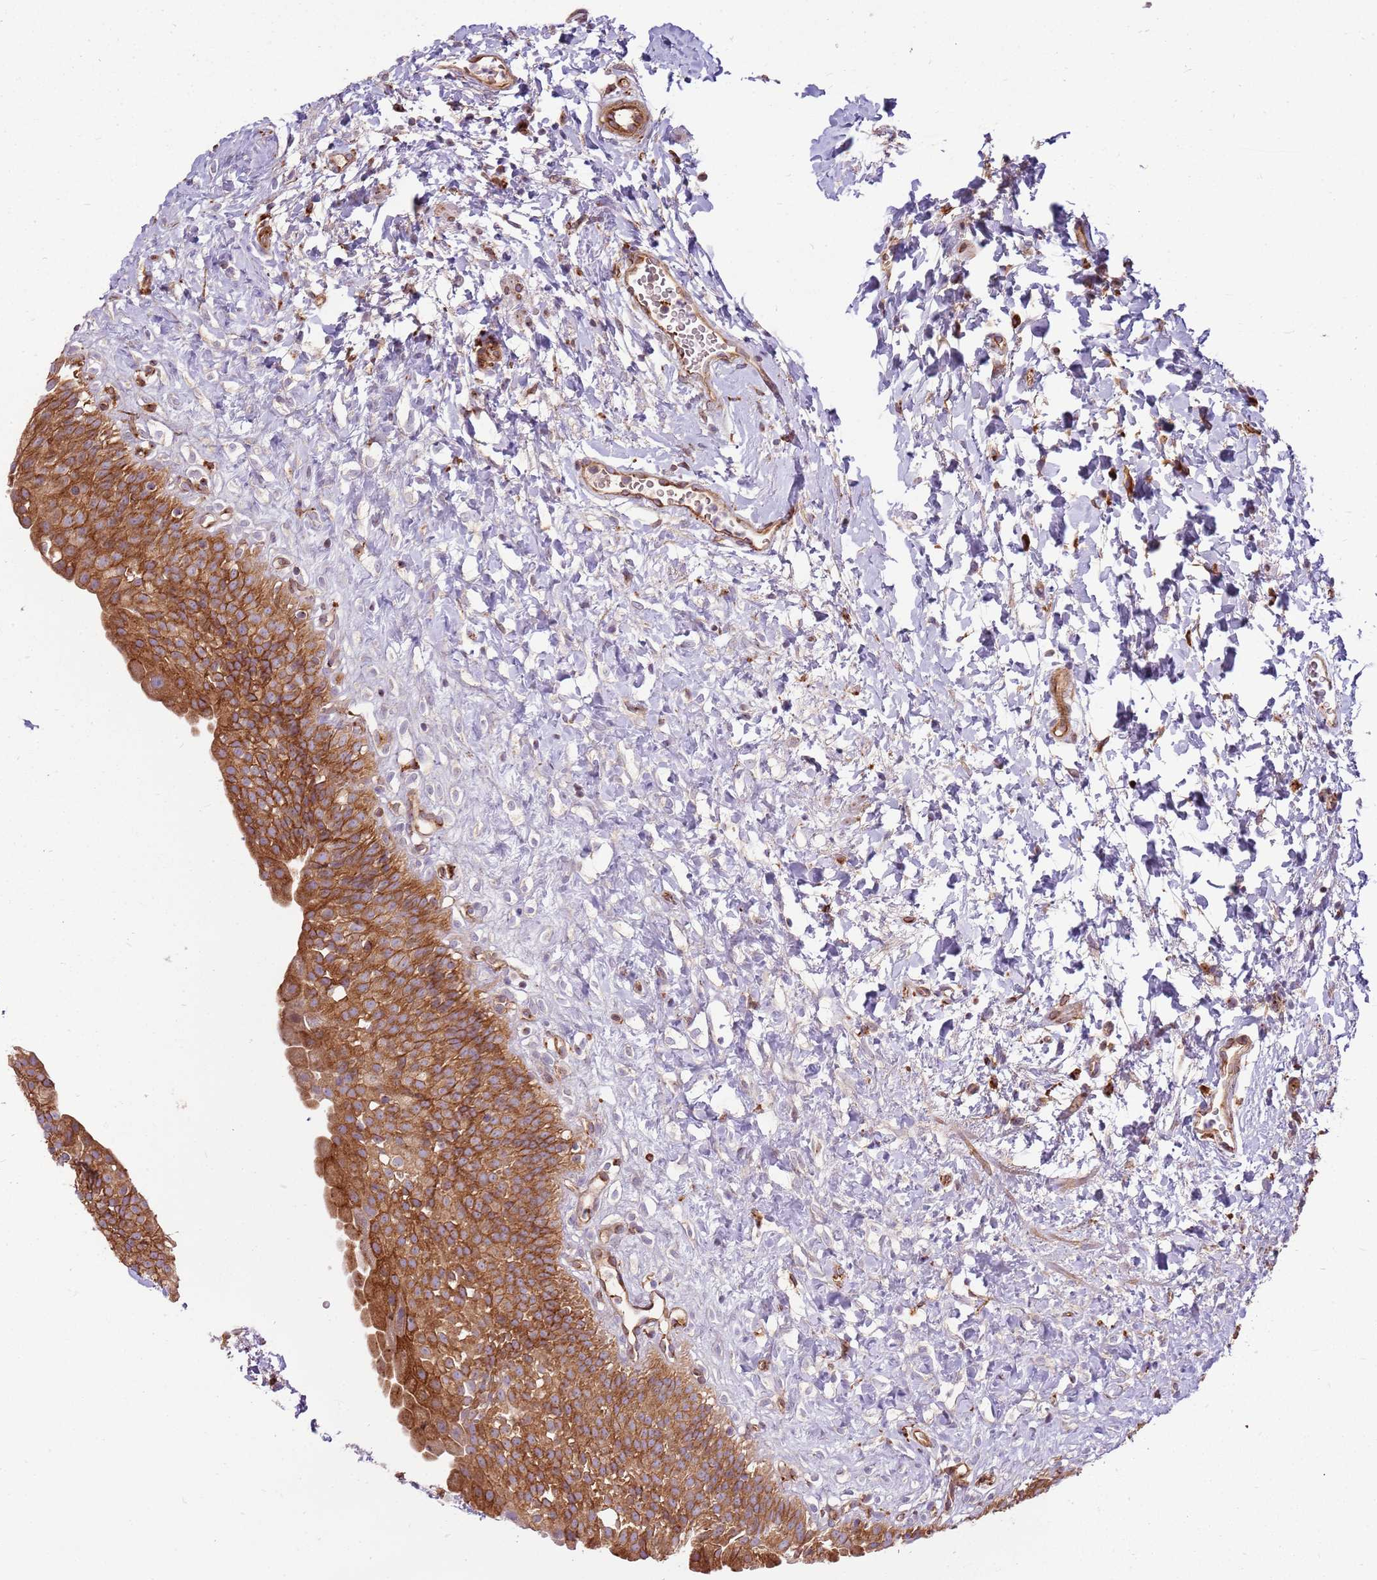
{"staining": {"intensity": "moderate", "quantity": ">75%", "location": "cytoplasmic/membranous"}, "tissue": "urinary bladder", "cell_type": "Urothelial cells", "image_type": "normal", "snomed": [{"axis": "morphology", "description": "Normal tissue, NOS"}, {"axis": "topography", "description": "Urinary bladder"}], "caption": "Immunohistochemical staining of unremarkable human urinary bladder reveals >75% levels of moderate cytoplasmic/membranous protein positivity in approximately >75% of urothelial cells. (Brightfield microscopy of DAB IHC at high magnification).", "gene": "EMC1", "patient": {"sex": "male", "age": 51}}